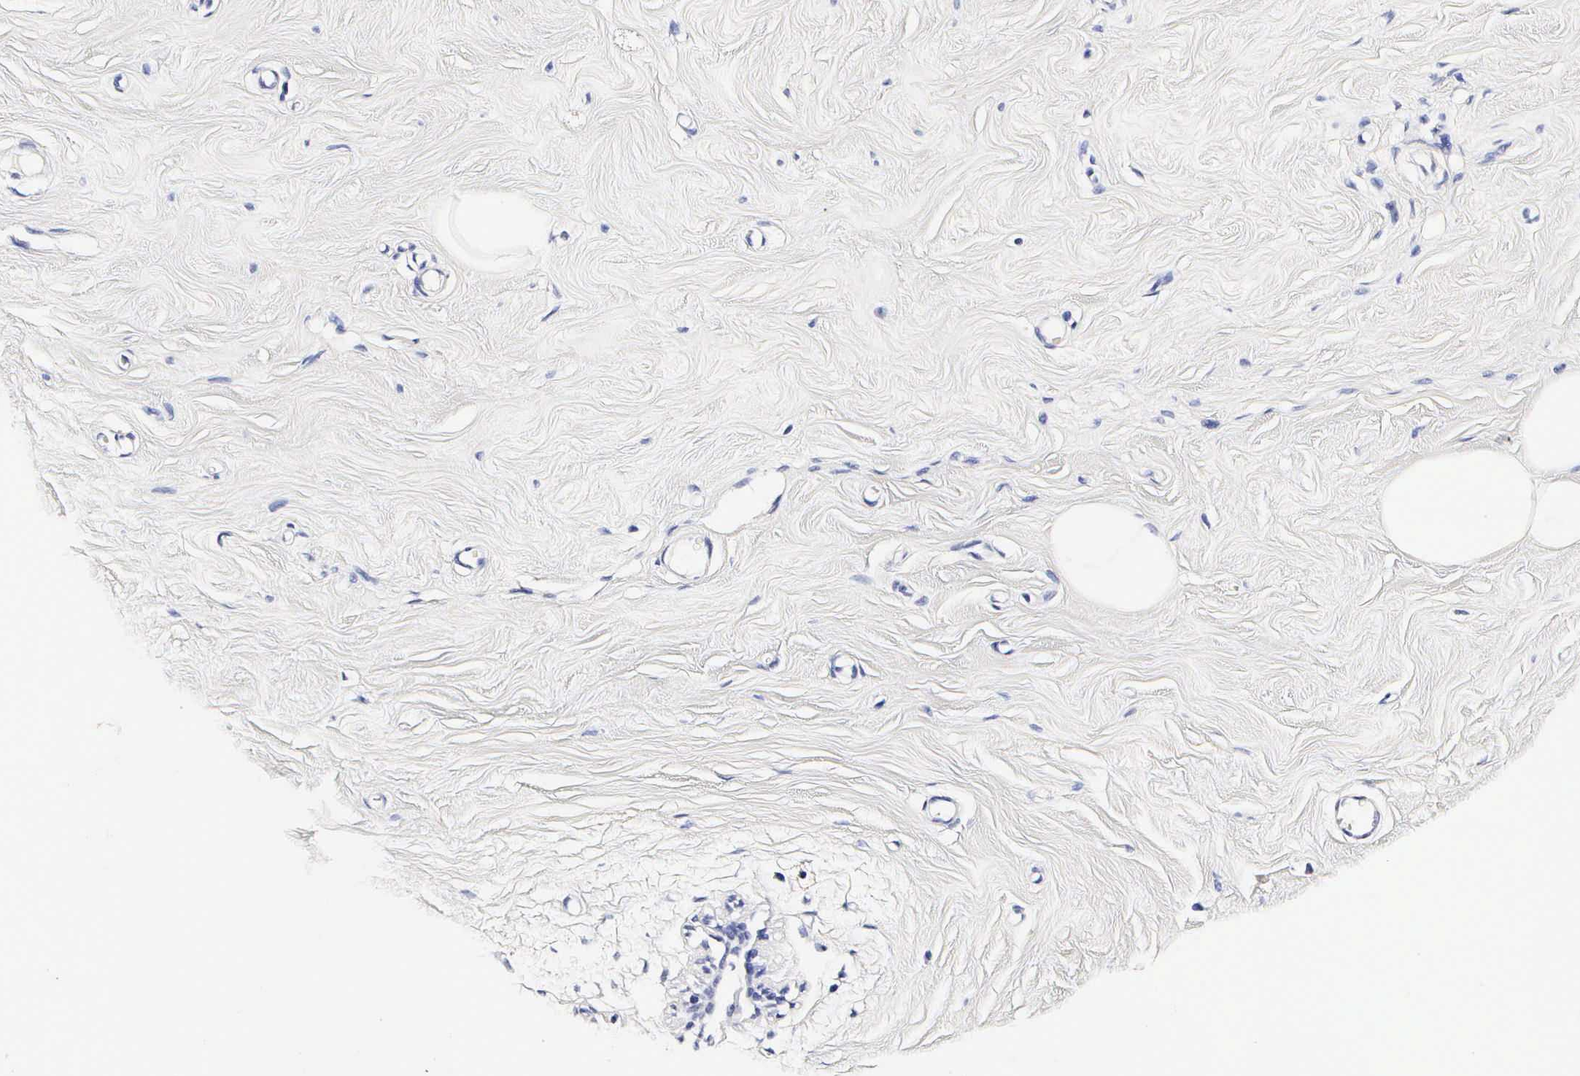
{"staining": {"intensity": "negative", "quantity": "none", "location": "none"}, "tissue": "breast", "cell_type": "Adipocytes", "image_type": "normal", "snomed": [{"axis": "morphology", "description": "Normal tissue, NOS"}, {"axis": "topography", "description": "Breast"}], "caption": "There is no significant expression in adipocytes of breast. (DAB (3,3'-diaminobenzidine) immunohistochemistry (IHC) visualized using brightfield microscopy, high magnification).", "gene": "RNASE6", "patient": {"sex": "female", "age": 45}}